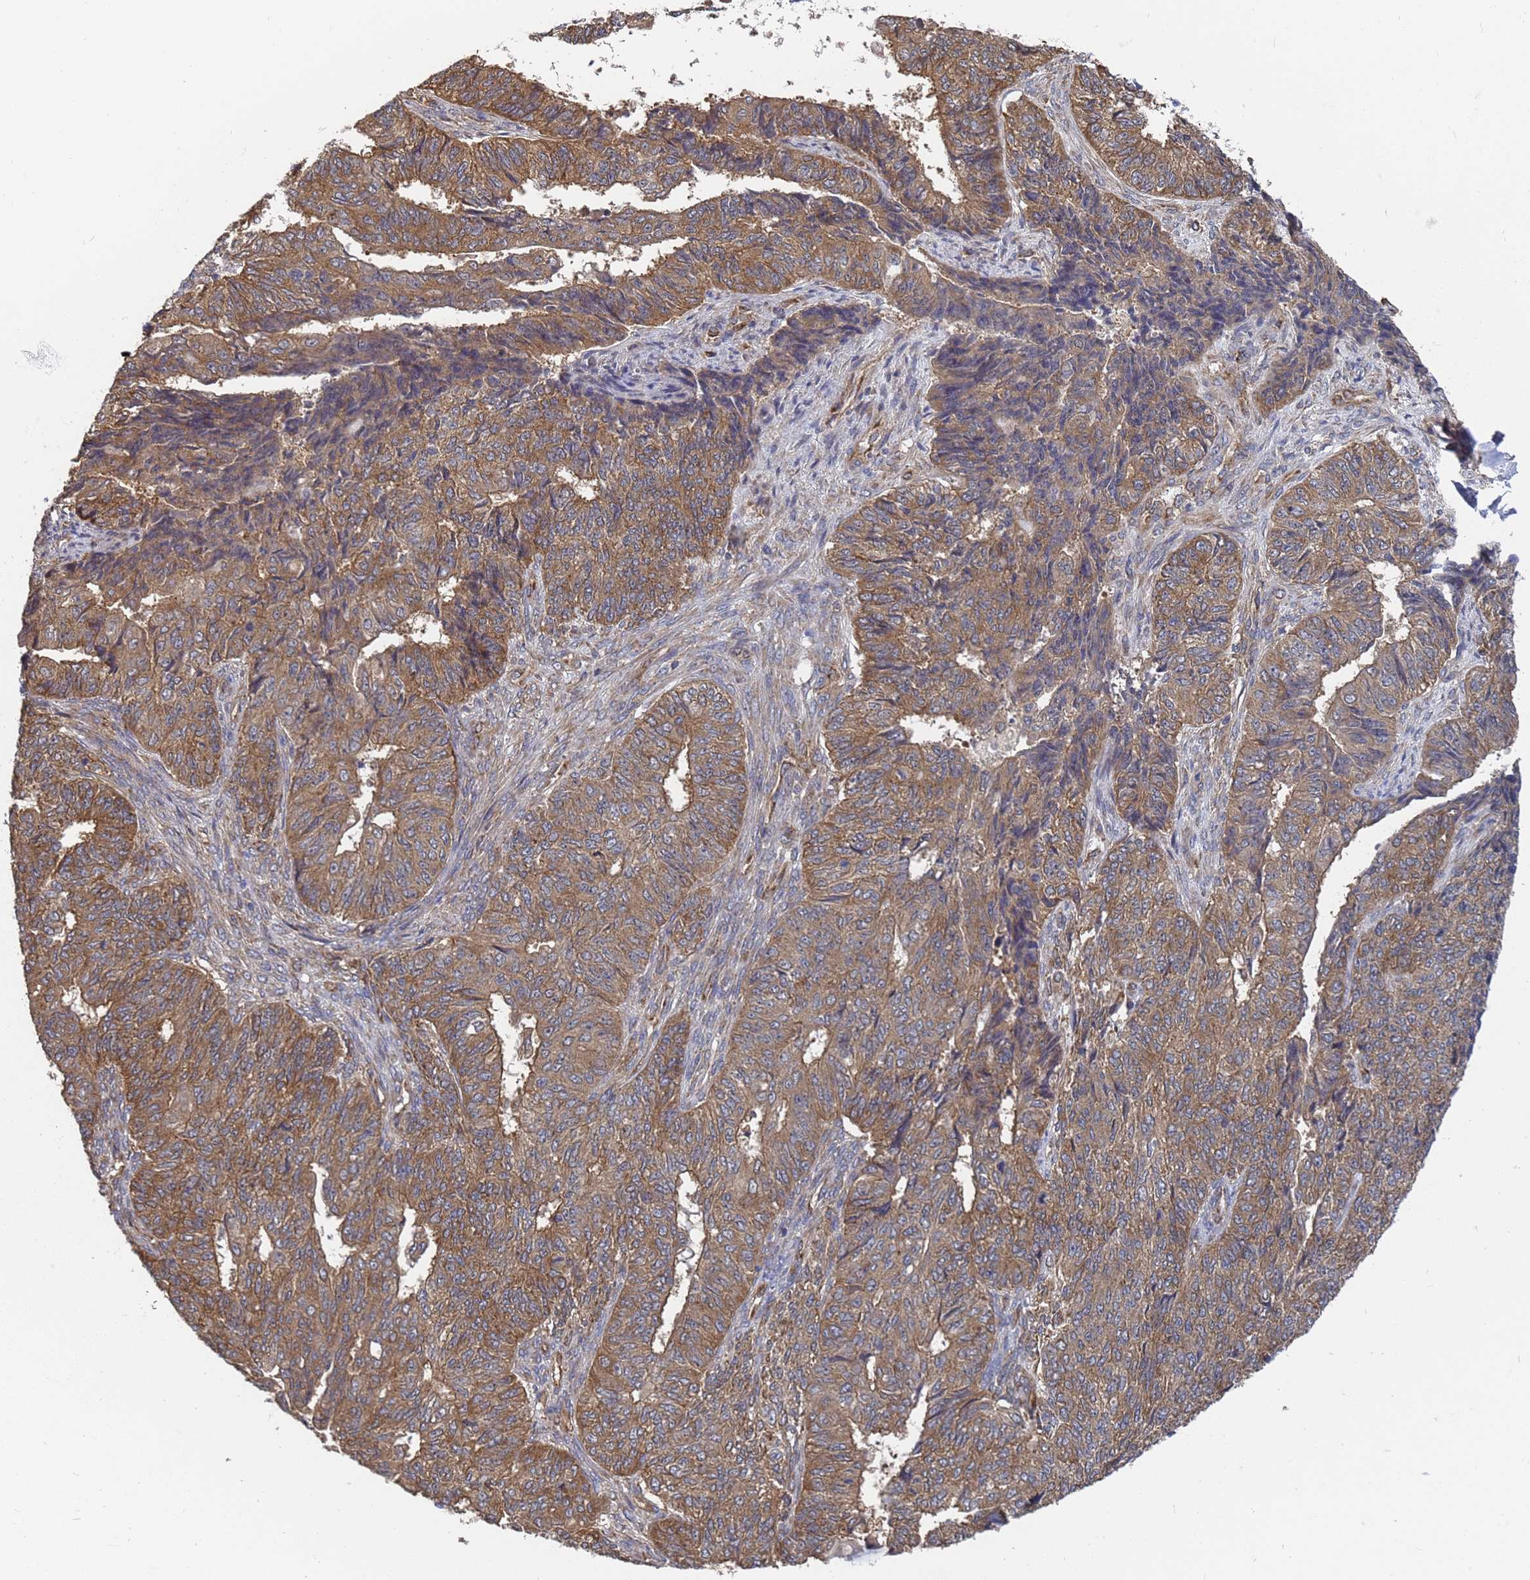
{"staining": {"intensity": "moderate", "quantity": ">75%", "location": "cytoplasmic/membranous"}, "tissue": "endometrial cancer", "cell_type": "Tumor cells", "image_type": "cancer", "snomed": [{"axis": "morphology", "description": "Adenocarcinoma, NOS"}, {"axis": "topography", "description": "Endometrium"}], "caption": "A brown stain shows moderate cytoplasmic/membranous staining of a protein in endometrial cancer tumor cells.", "gene": "ALS2CL", "patient": {"sex": "female", "age": 32}}